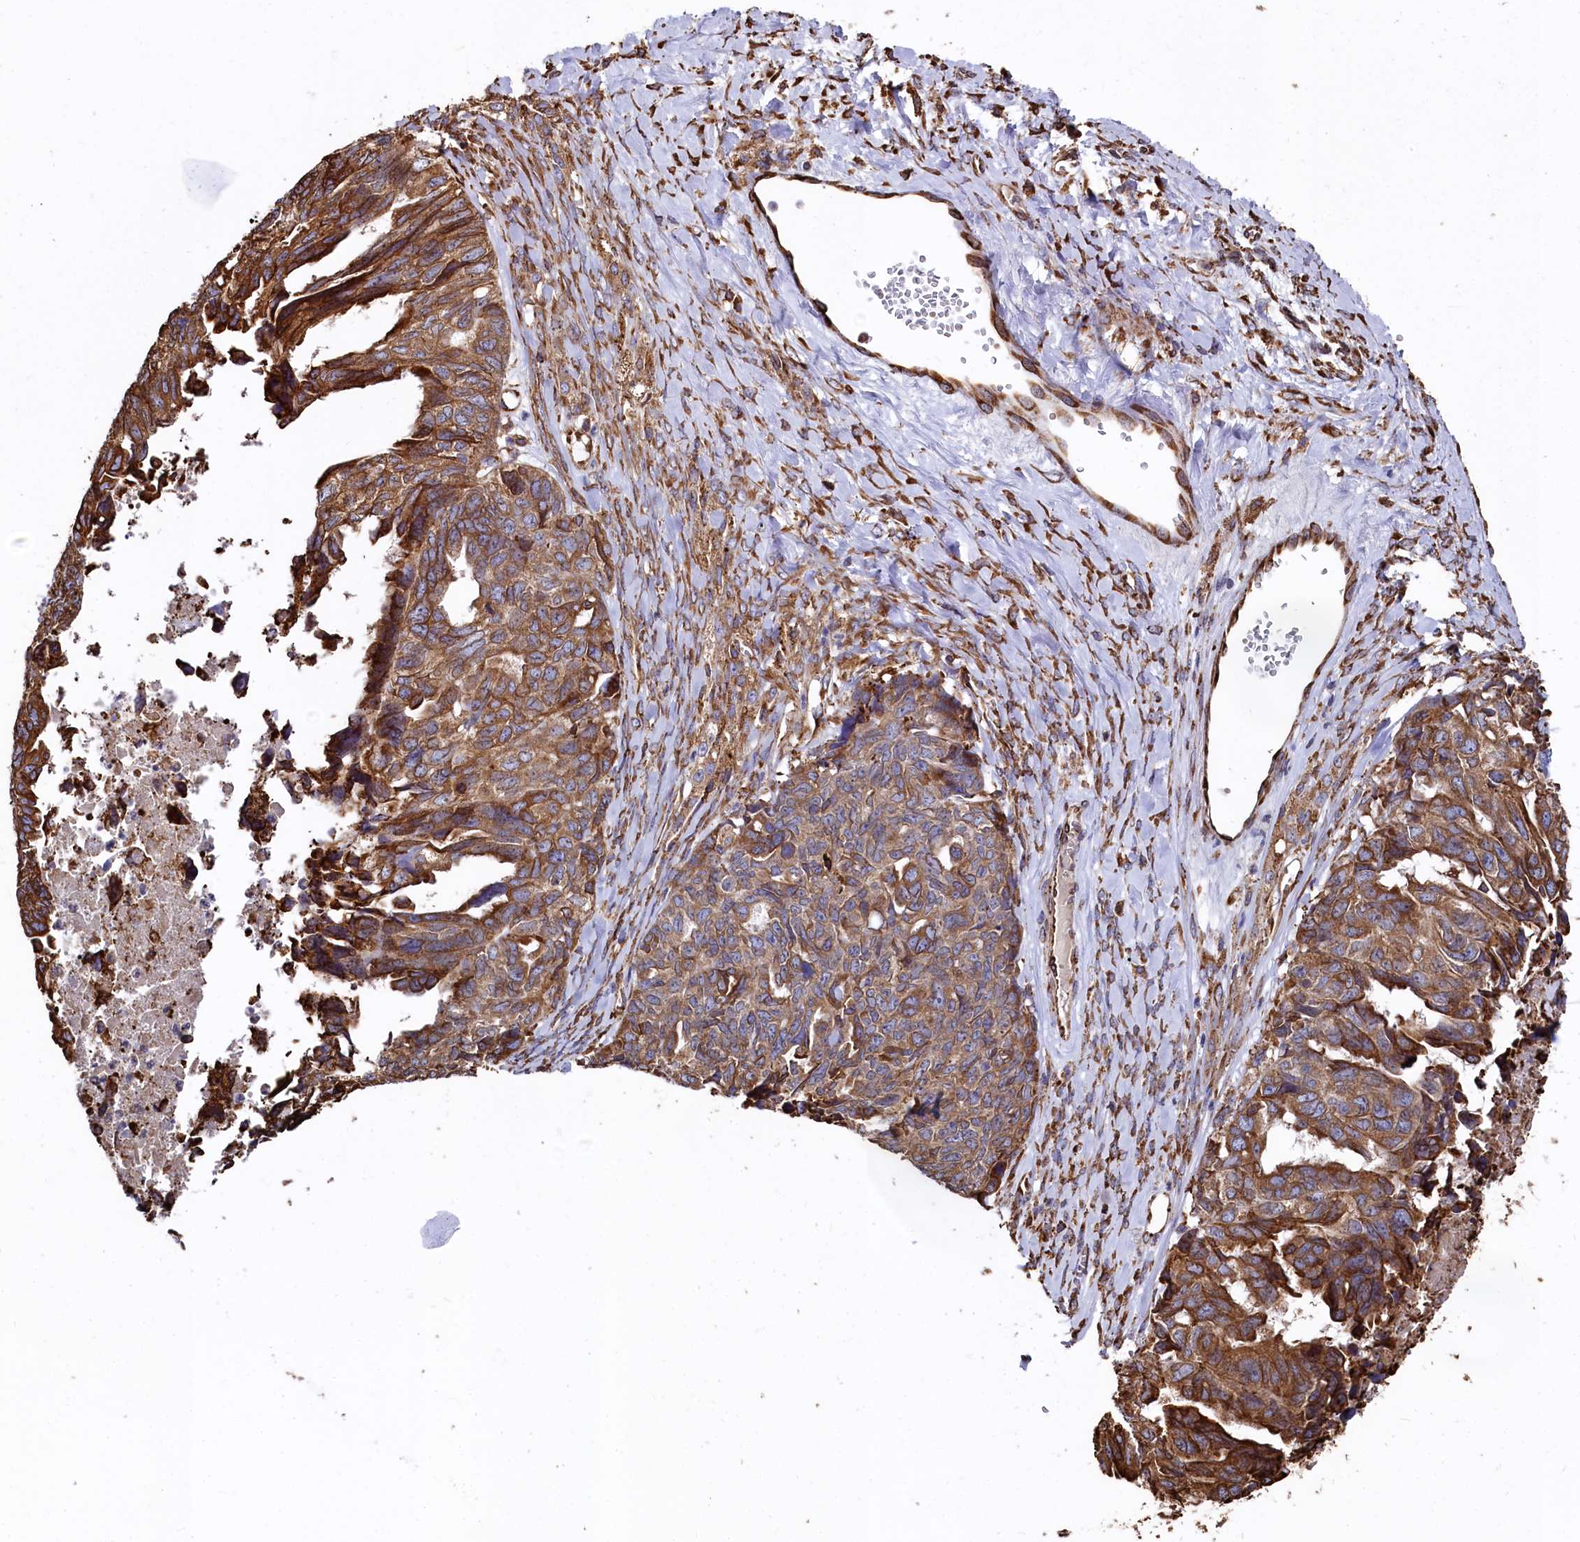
{"staining": {"intensity": "strong", "quantity": ">75%", "location": "cytoplasmic/membranous"}, "tissue": "ovarian cancer", "cell_type": "Tumor cells", "image_type": "cancer", "snomed": [{"axis": "morphology", "description": "Cystadenocarcinoma, serous, NOS"}, {"axis": "topography", "description": "Ovary"}], "caption": "Immunohistochemistry micrograph of neoplastic tissue: serous cystadenocarcinoma (ovarian) stained using IHC reveals high levels of strong protein expression localized specifically in the cytoplasmic/membranous of tumor cells, appearing as a cytoplasmic/membranous brown color.", "gene": "NEURL1B", "patient": {"sex": "female", "age": 79}}